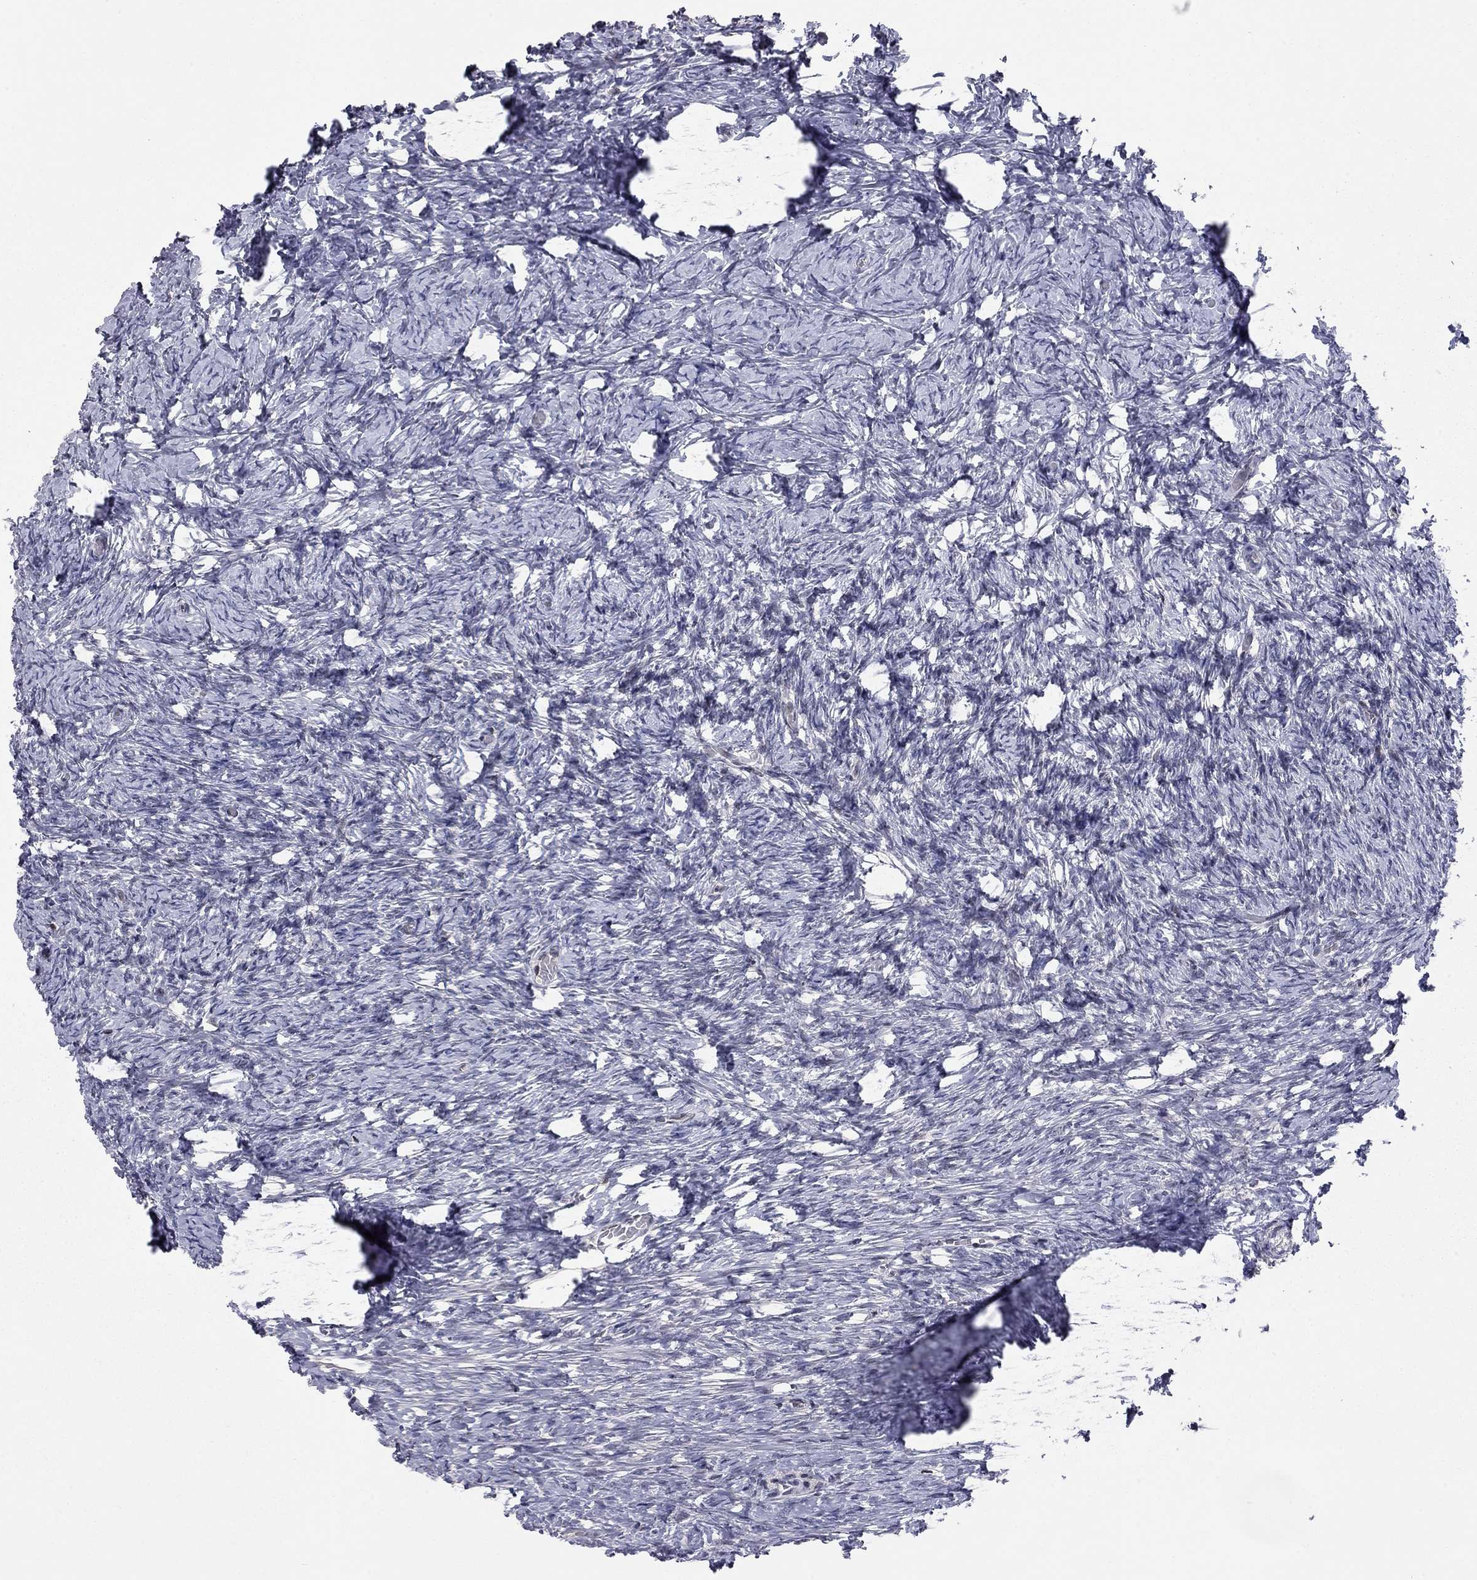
{"staining": {"intensity": "negative", "quantity": "none", "location": "none"}, "tissue": "ovary", "cell_type": "Follicle cells", "image_type": "normal", "snomed": [{"axis": "morphology", "description": "Normal tissue, NOS"}, {"axis": "topography", "description": "Ovary"}], "caption": "Immunohistochemistry (IHC) micrograph of benign ovary: human ovary stained with DAB displays no significant protein positivity in follicle cells.", "gene": "ERN2", "patient": {"sex": "female", "age": 39}}